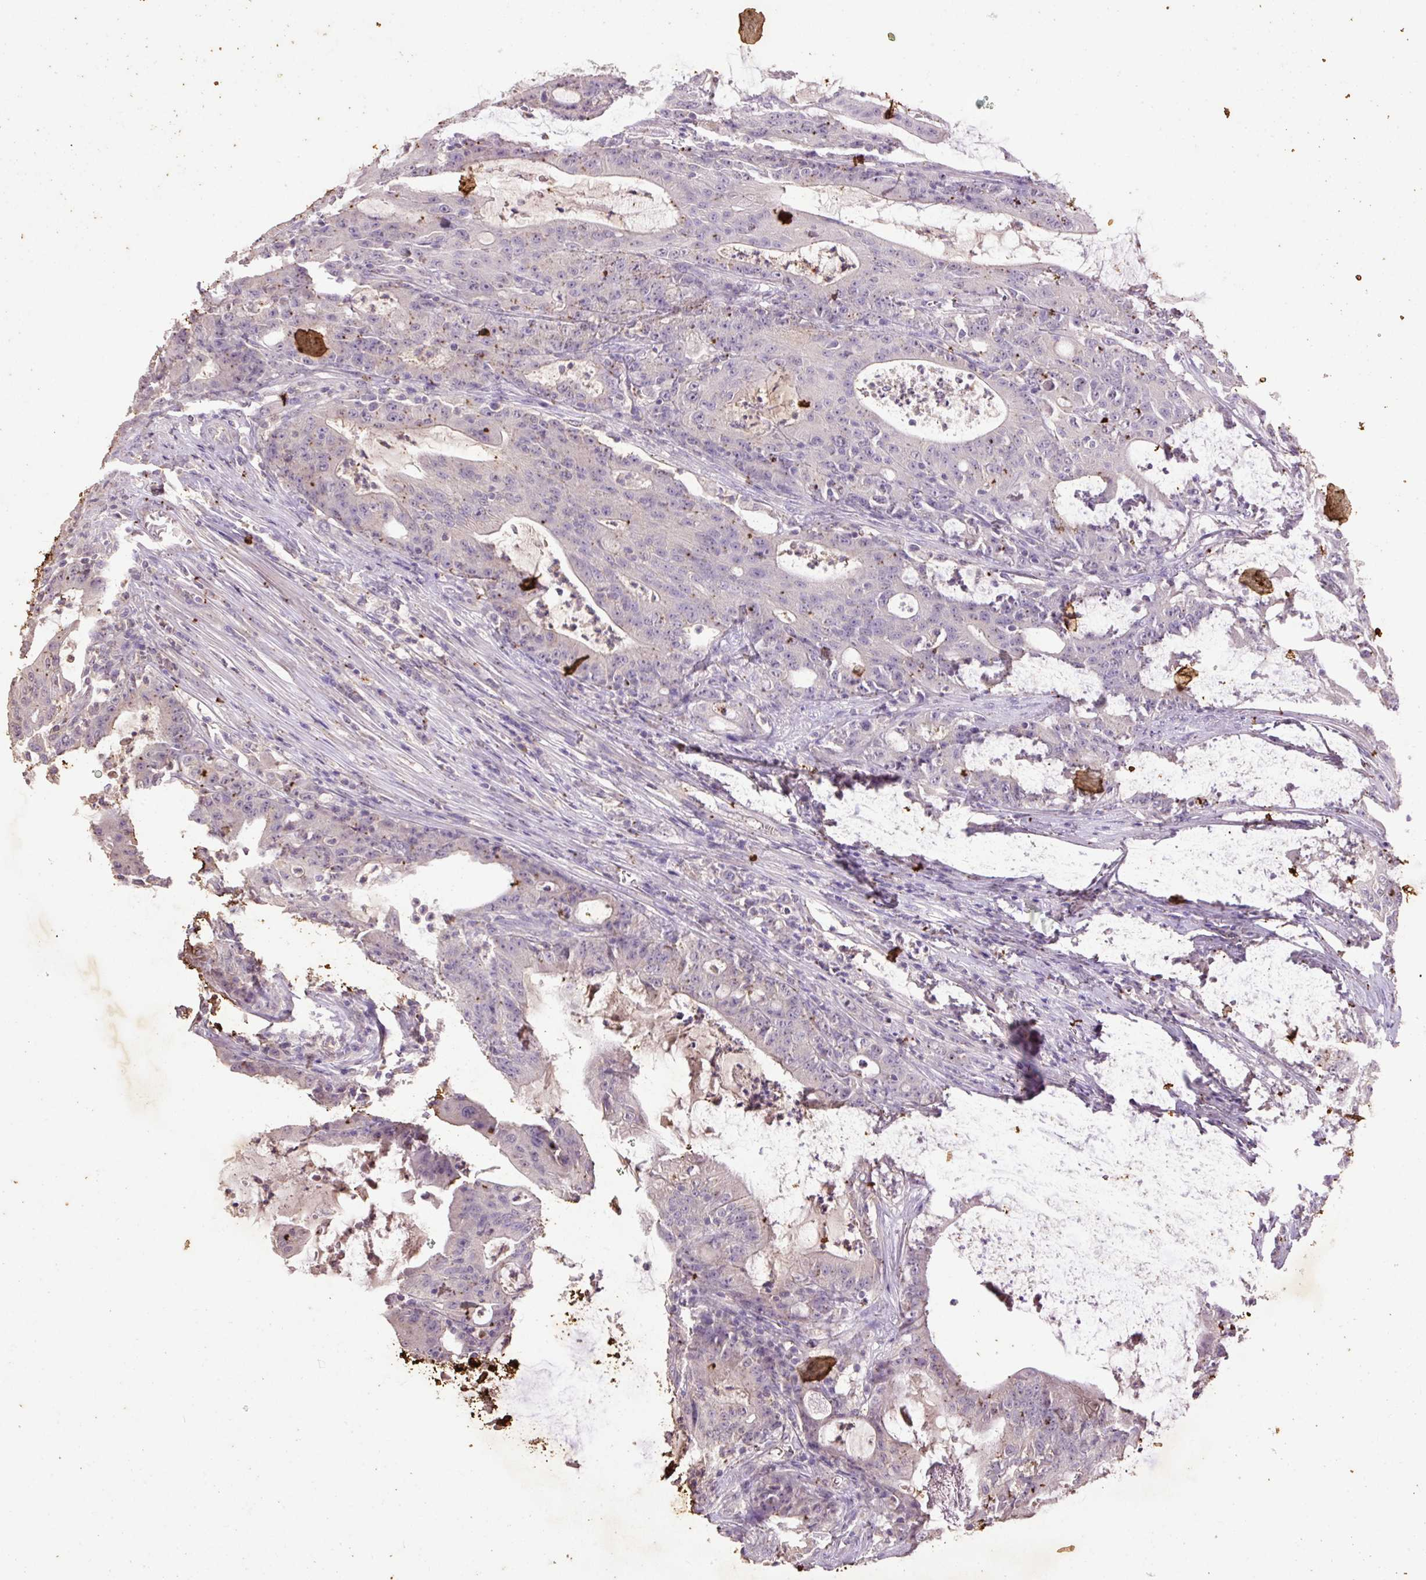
{"staining": {"intensity": "negative", "quantity": "none", "location": "none"}, "tissue": "colorectal cancer", "cell_type": "Tumor cells", "image_type": "cancer", "snomed": [{"axis": "morphology", "description": "Adenocarcinoma, NOS"}, {"axis": "topography", "description": "Colon"}], "caption": "The immunohistochemistry (IHC) micrograph has no significant expression in tumor cells of colorectal cancer (adenocarcinoma) tissue.", "gene": "LRTM2", "patient": {"sex": "male", "age": 83}}